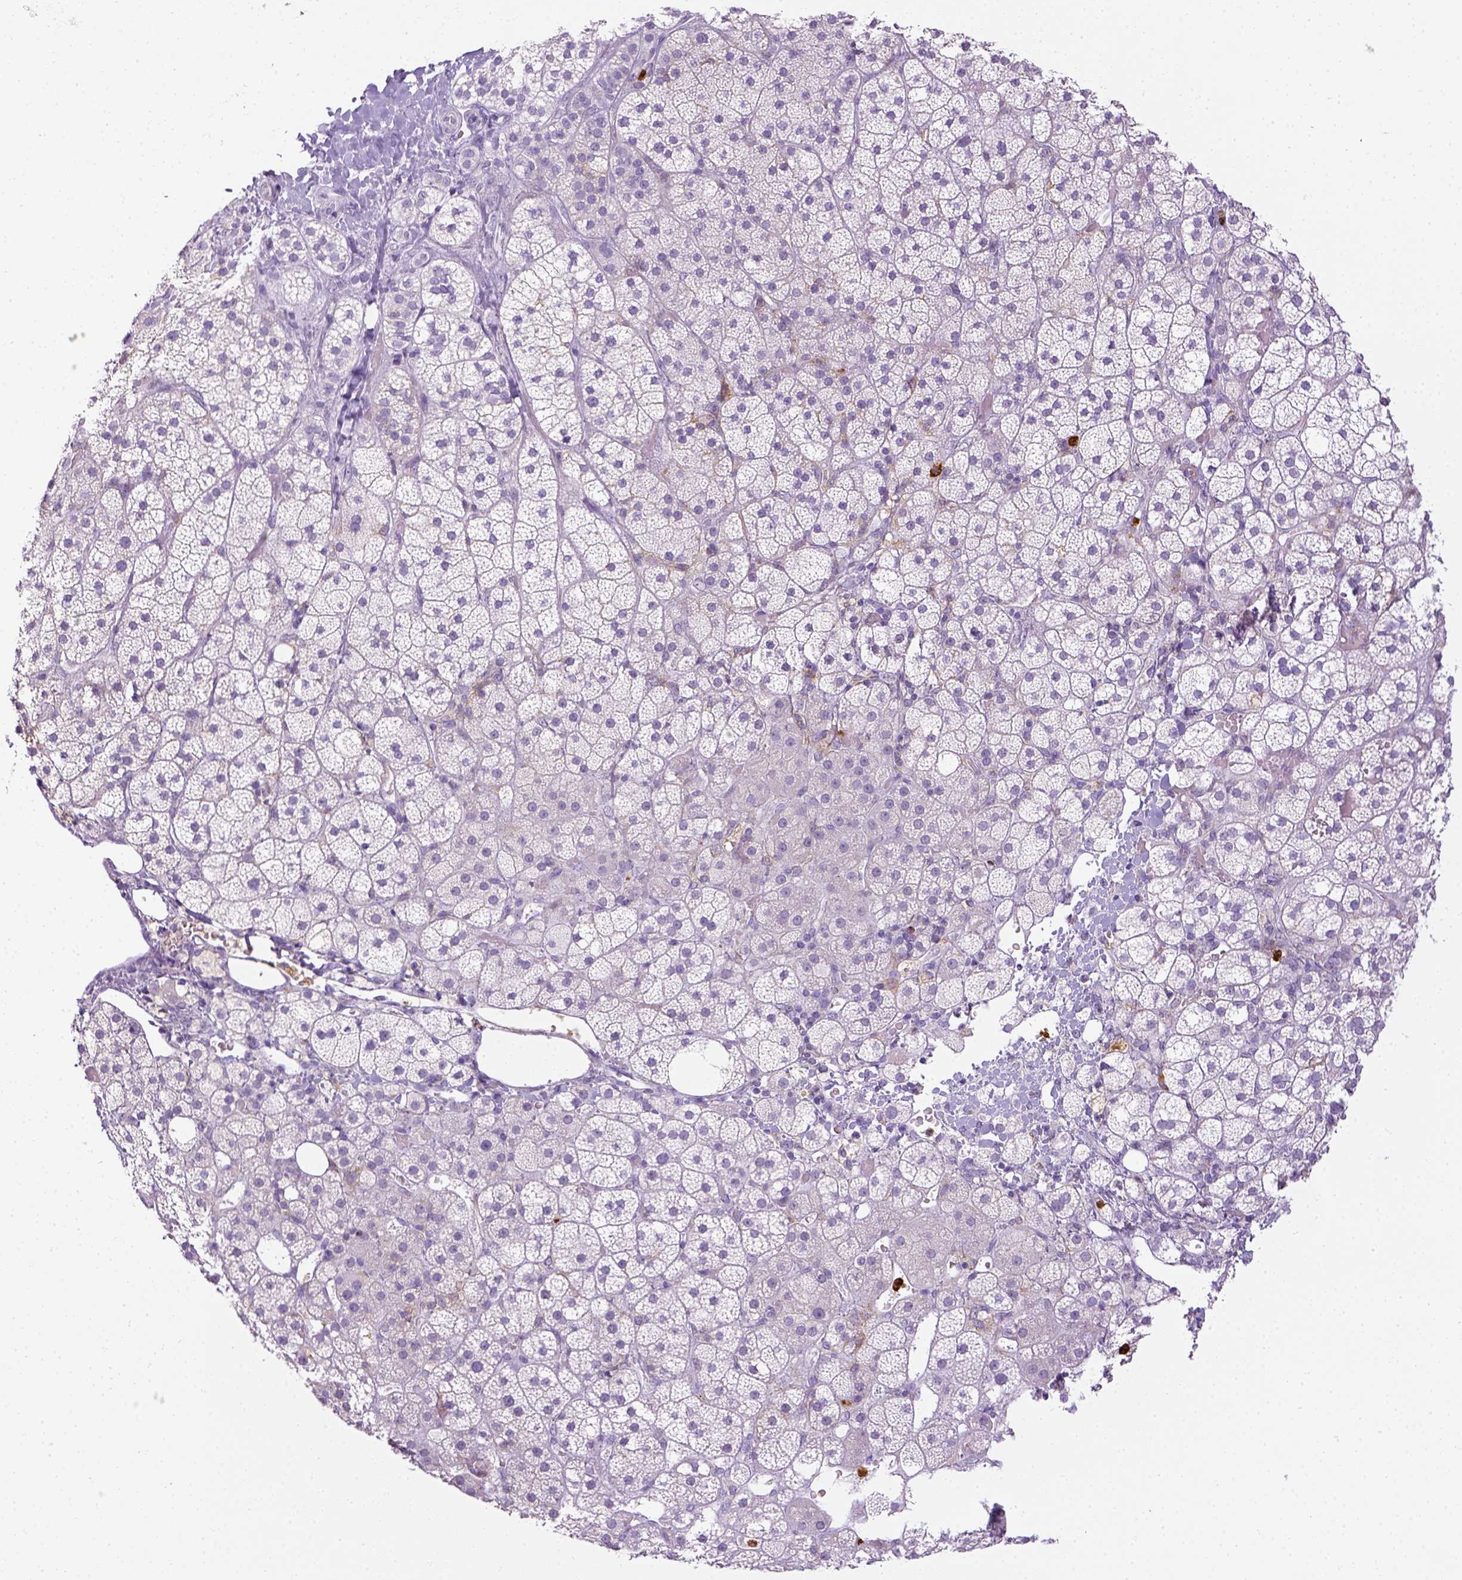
{"staining": {"intensity": "negative", "quantity": "none", "location": "none"}, "tissue": "adrenal gland", "cell_type": "Glandular cells", "image_type": "normal", "snomed": [{"axis": "morphology", "description": "Normal tissue, NOS"}, {"axis": "topography", "description": "Adrenal gland"}], "caption": "DAB immunohistochemical staining of benign adrenal gland demonstrates no significant staining in glandular cells. (Brightfield microscopy of DAB IHC at high magnification).", "gene": "ITGAM", "patient": {"sex": "male", "age": 53}}